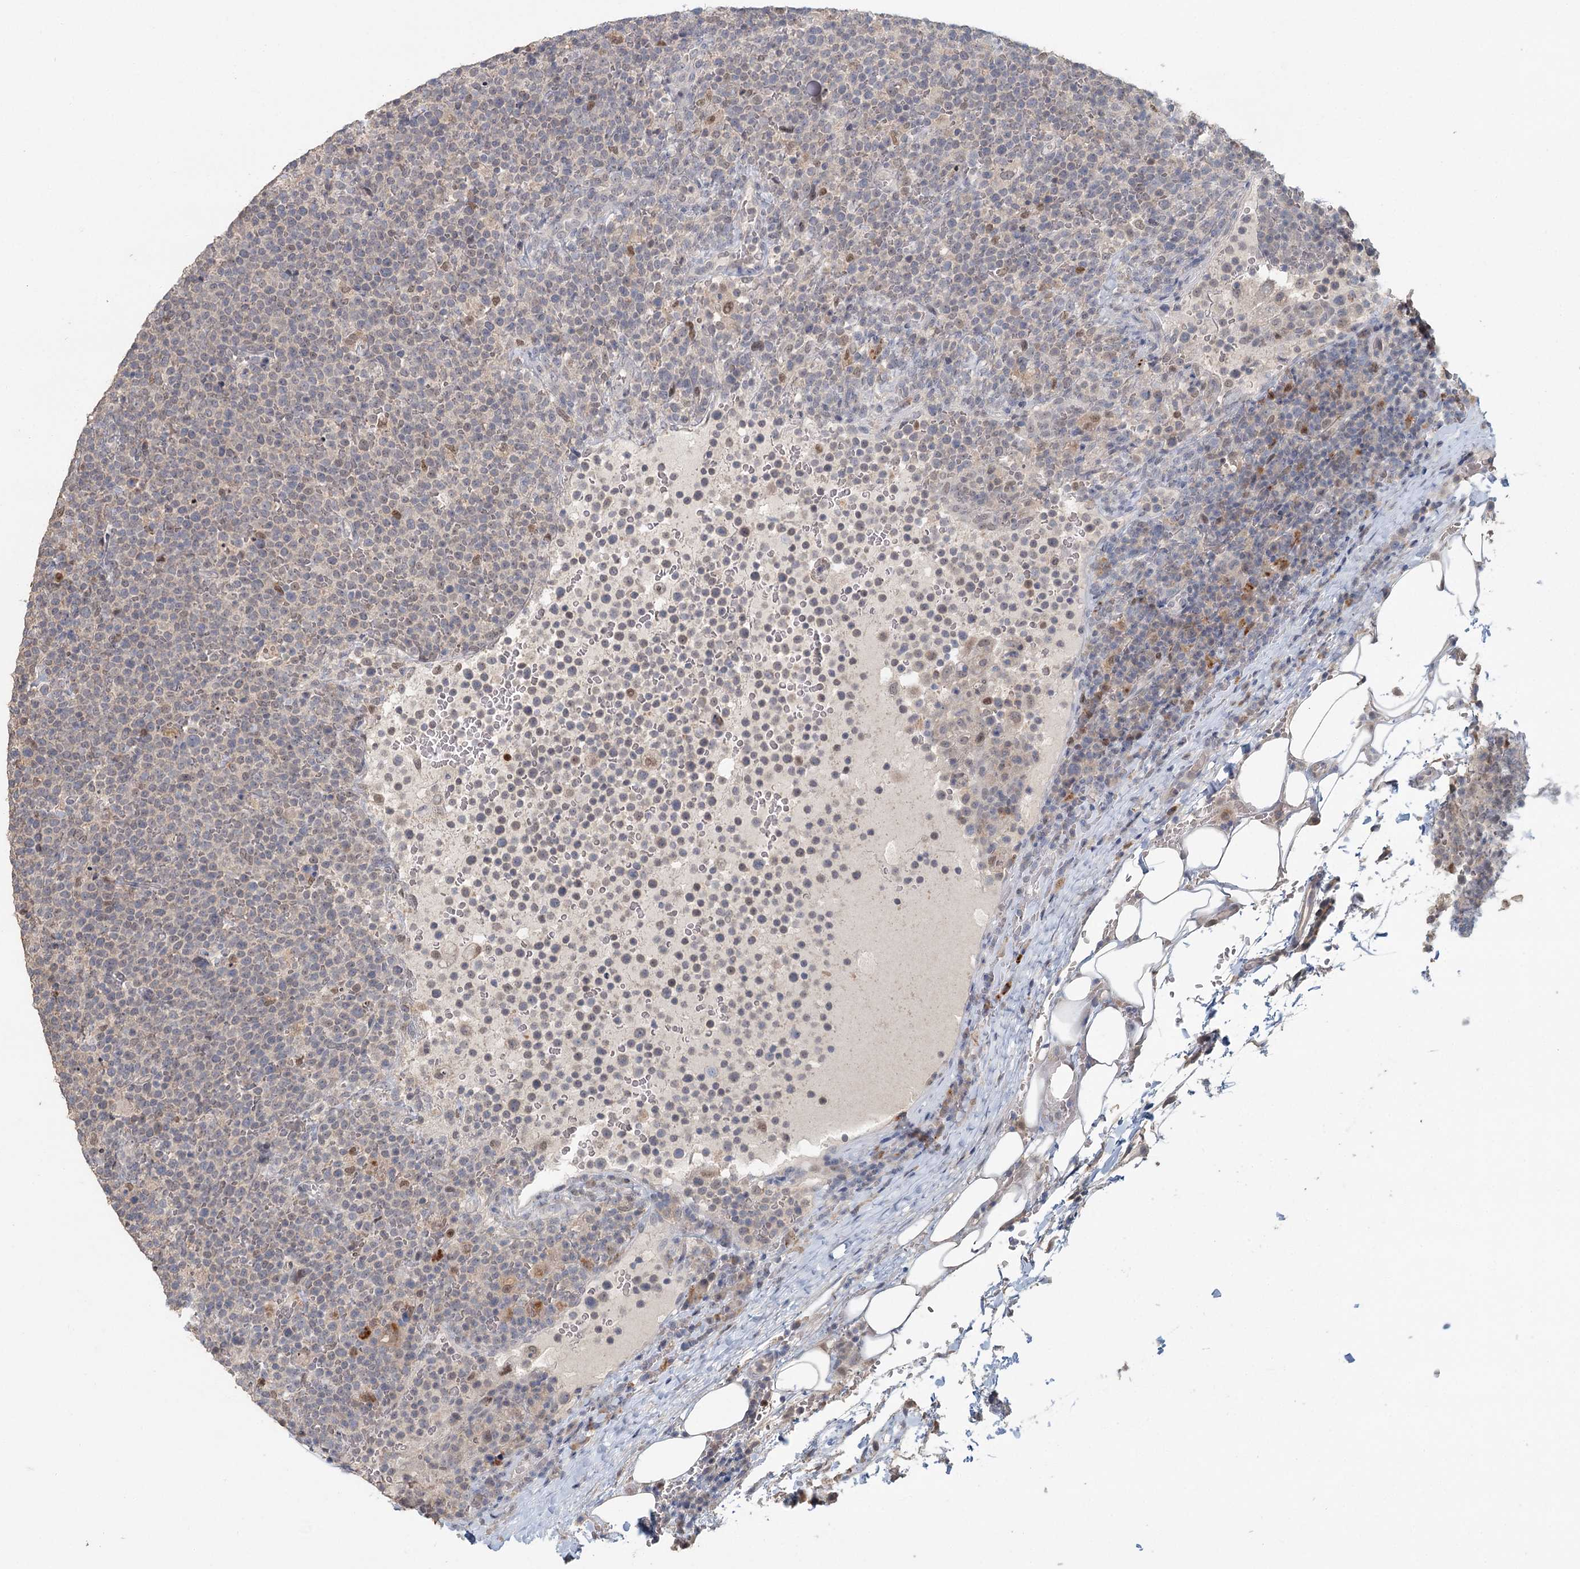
{"staining": {"intensity": "negative", "quantity": "none", "location": "none"}, "tissue": "lymphoma", "cell_type": "Tumor cells", "image_type": "cancer", "snomed": [{"axis": "morphology", "description": "Malignant lymphoma, non-Hodgkin's type, High grade"}, {"axis": "topography", "description": "Lymph node"}], "caption": "This image is of lymphoma stained with immunohistochemistry to label a protein in brown with the nuclei are counter-stained blue. There is no expression in tumor cells.", "gene": "ADK", "patient": {"sex": "male", "age": 61}}